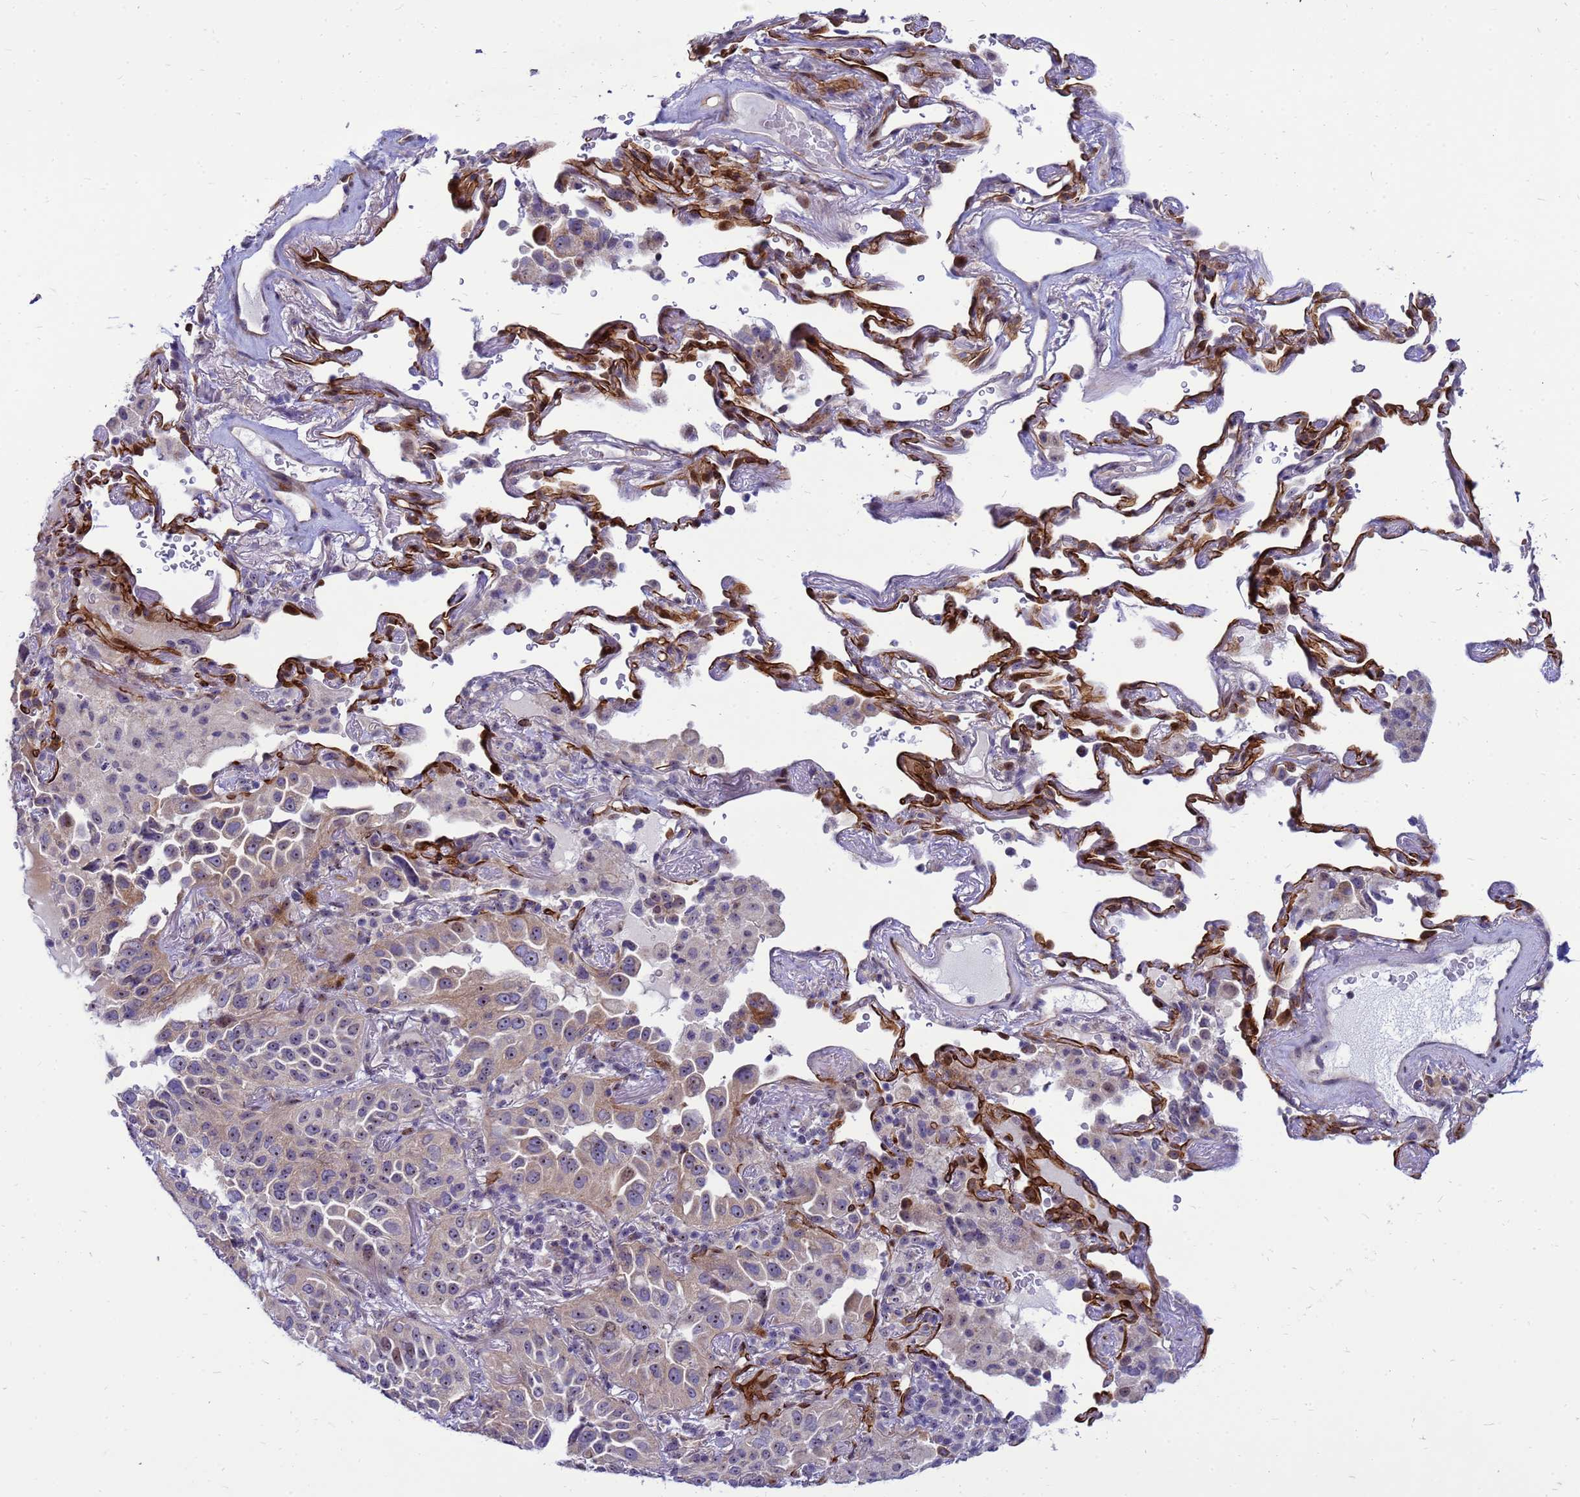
{"staining": {"intensity": "weak", "quantity": "25%-75%", "location": "cytoplasmic/membranous"}, "tissue": "lung cancer", "cell_type": "Tumor cells", "image_type": "cancer", "snomed": [{"axis": "morphology", "description": "Adenocarcinoma, NOS"}, {"axis": "topography", "description": "Lung"}], "caption": "Tumor cells display low levels of weak cytoplasmic/membranous staining in approximately 25%-75% of cells in lung cancer. The protein of interest is stained brown, and the nuclei are stained in blue (DAB (3,3'-diaminobenzidine) IHC with brightfield microscopy, high magnification).", "gene": "RSPO1", "patient": {"sex": "female", "age": 69}}